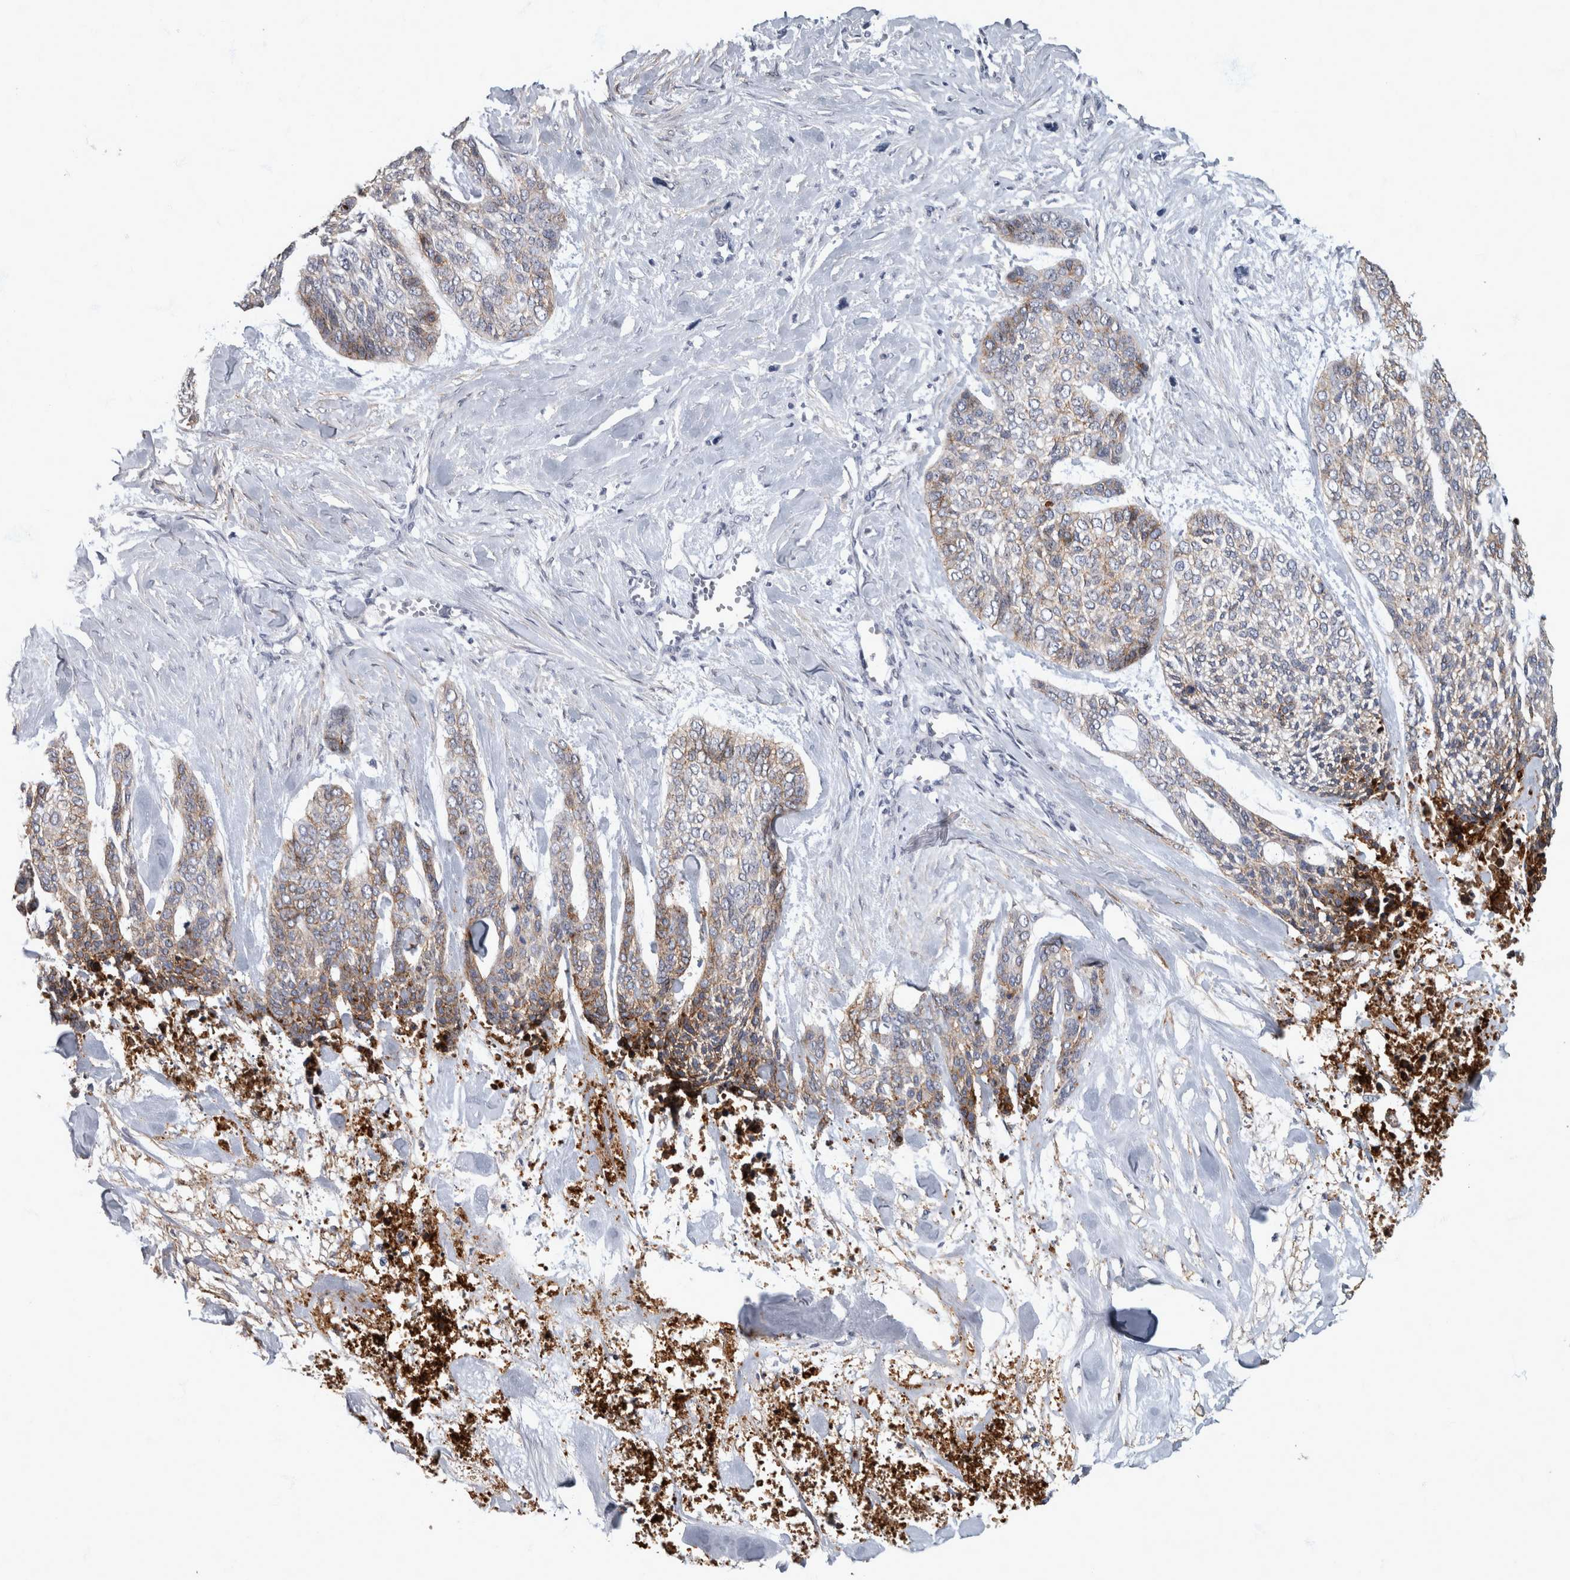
{"staining": {"intensity": "moderate", "quantity": "<25%", "location": "cytoplasmic/membranous"}, "tissue": "skin cancer", "cell_type": "Tumor cells", "image_type": "cancer", "snomed": [{"axis": "morphology", "description": "Basal cell carcinoma"}, {"axis": "topography", "description": "Skin"}], "caption": "The histopathology image demonstrates staining of skin cancer (basal cell carcinoma), revealing moderate cytoplasmic/membranous protein positivity (brown color) within tumor cells. Nuclei are stained in blue.", "gene": "DSG2", "patient": {"sex": "female", "age": 64}}